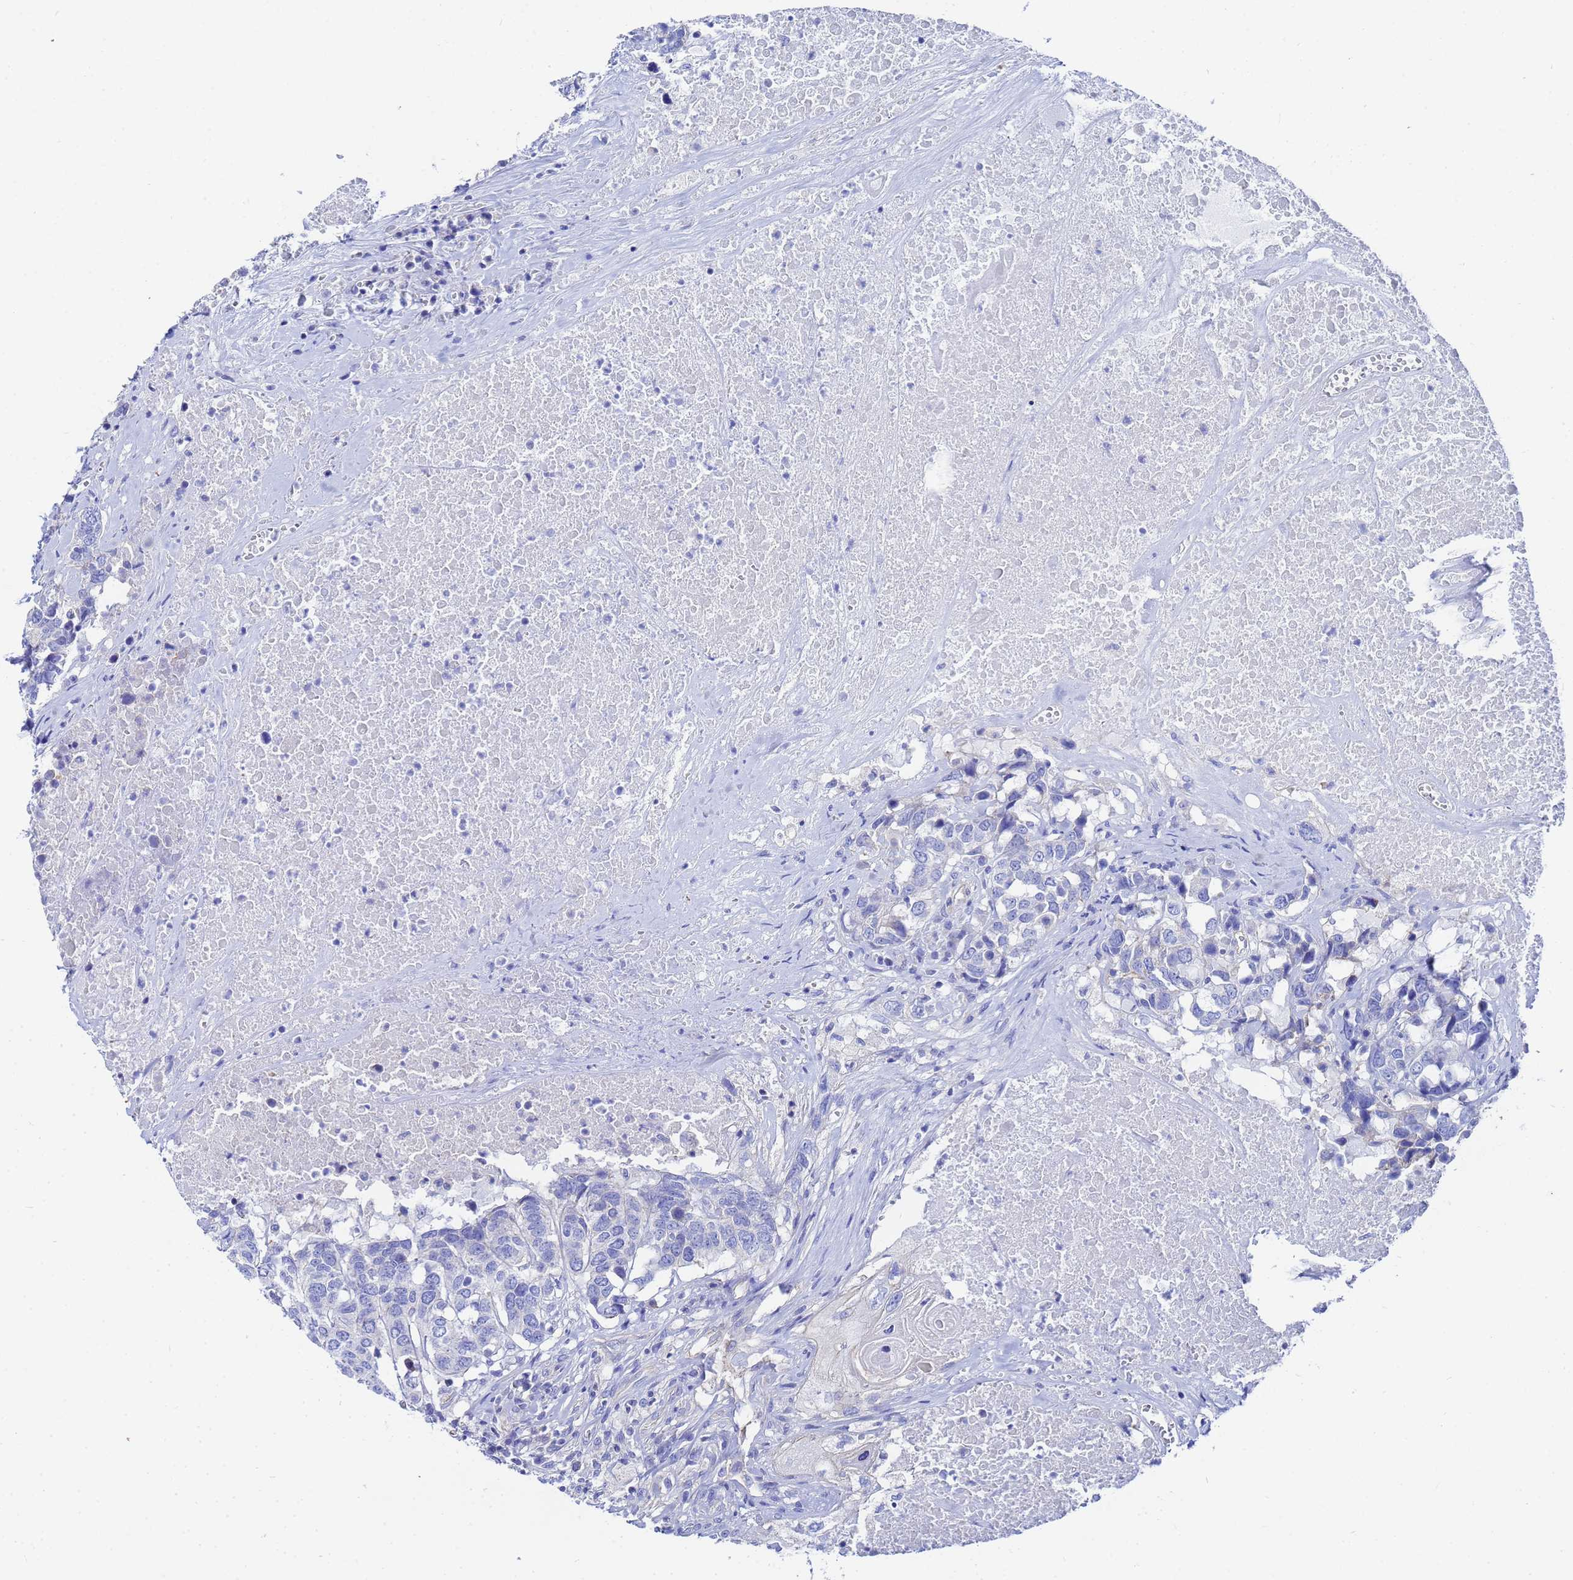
{"staining": {"intensity": "negative", "quantity": "none", "location": "none"}, "tissue": "head and neck cancer", "cell_type": "Tumor cells", "image_type": "cancer", "snomed": [{"axis": "morphology", "description": "Squamous cell carcinoma, NOS"}, {"axis": "topography", "description": "Head-Neck"}], "caption": "Human squamous cell carcinoma (head and neck) stained for a protein using IHC demonstrates no expression in tumor cells.", "gene": "RAB39B", "patient": {"sex": "male", "age": 66}}